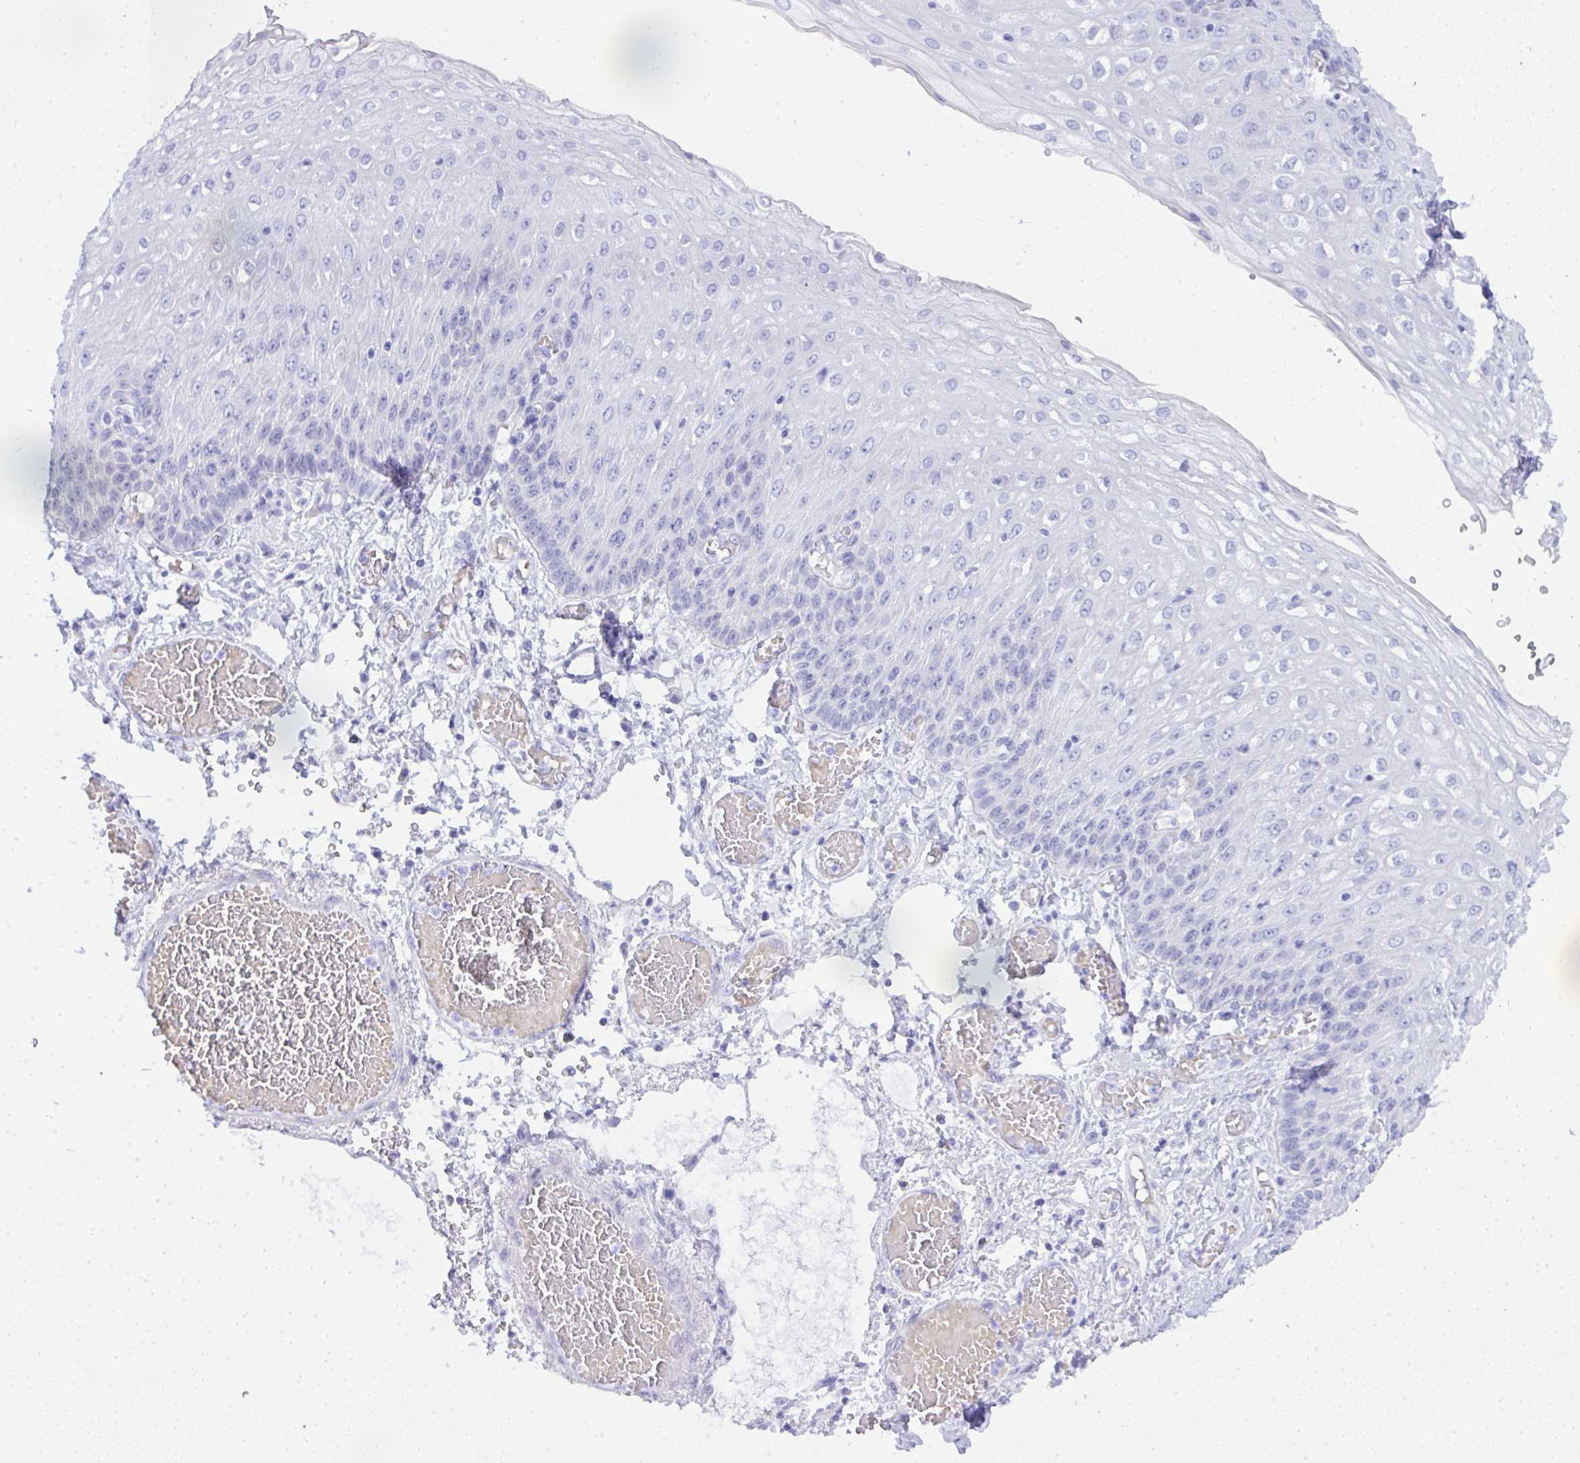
{"staining": {"intensity": "negative", "quantity": "none", "location": "none"}, "tissue": "esophagus", "cell_type": "Squamous epithelial cells", "image_type": "normal", "snomed": [{"axis": "morphology", "description": "Normal tissue, NOS"}, {"axis": "morphology", "description": "Adenocarcinoma, NOS"}, {"axis": "topography", "description": "Esophagus"}], "caption": "Squamous epithelial cells are negative for brown protein staining in normal esophagus. (DAB (3,3'-diaminobenzidine) immunohistochemistry with hematoxylin counter stain).", "gene": "SEL1L2", "patient": {"sex": "male", "age": 81}}